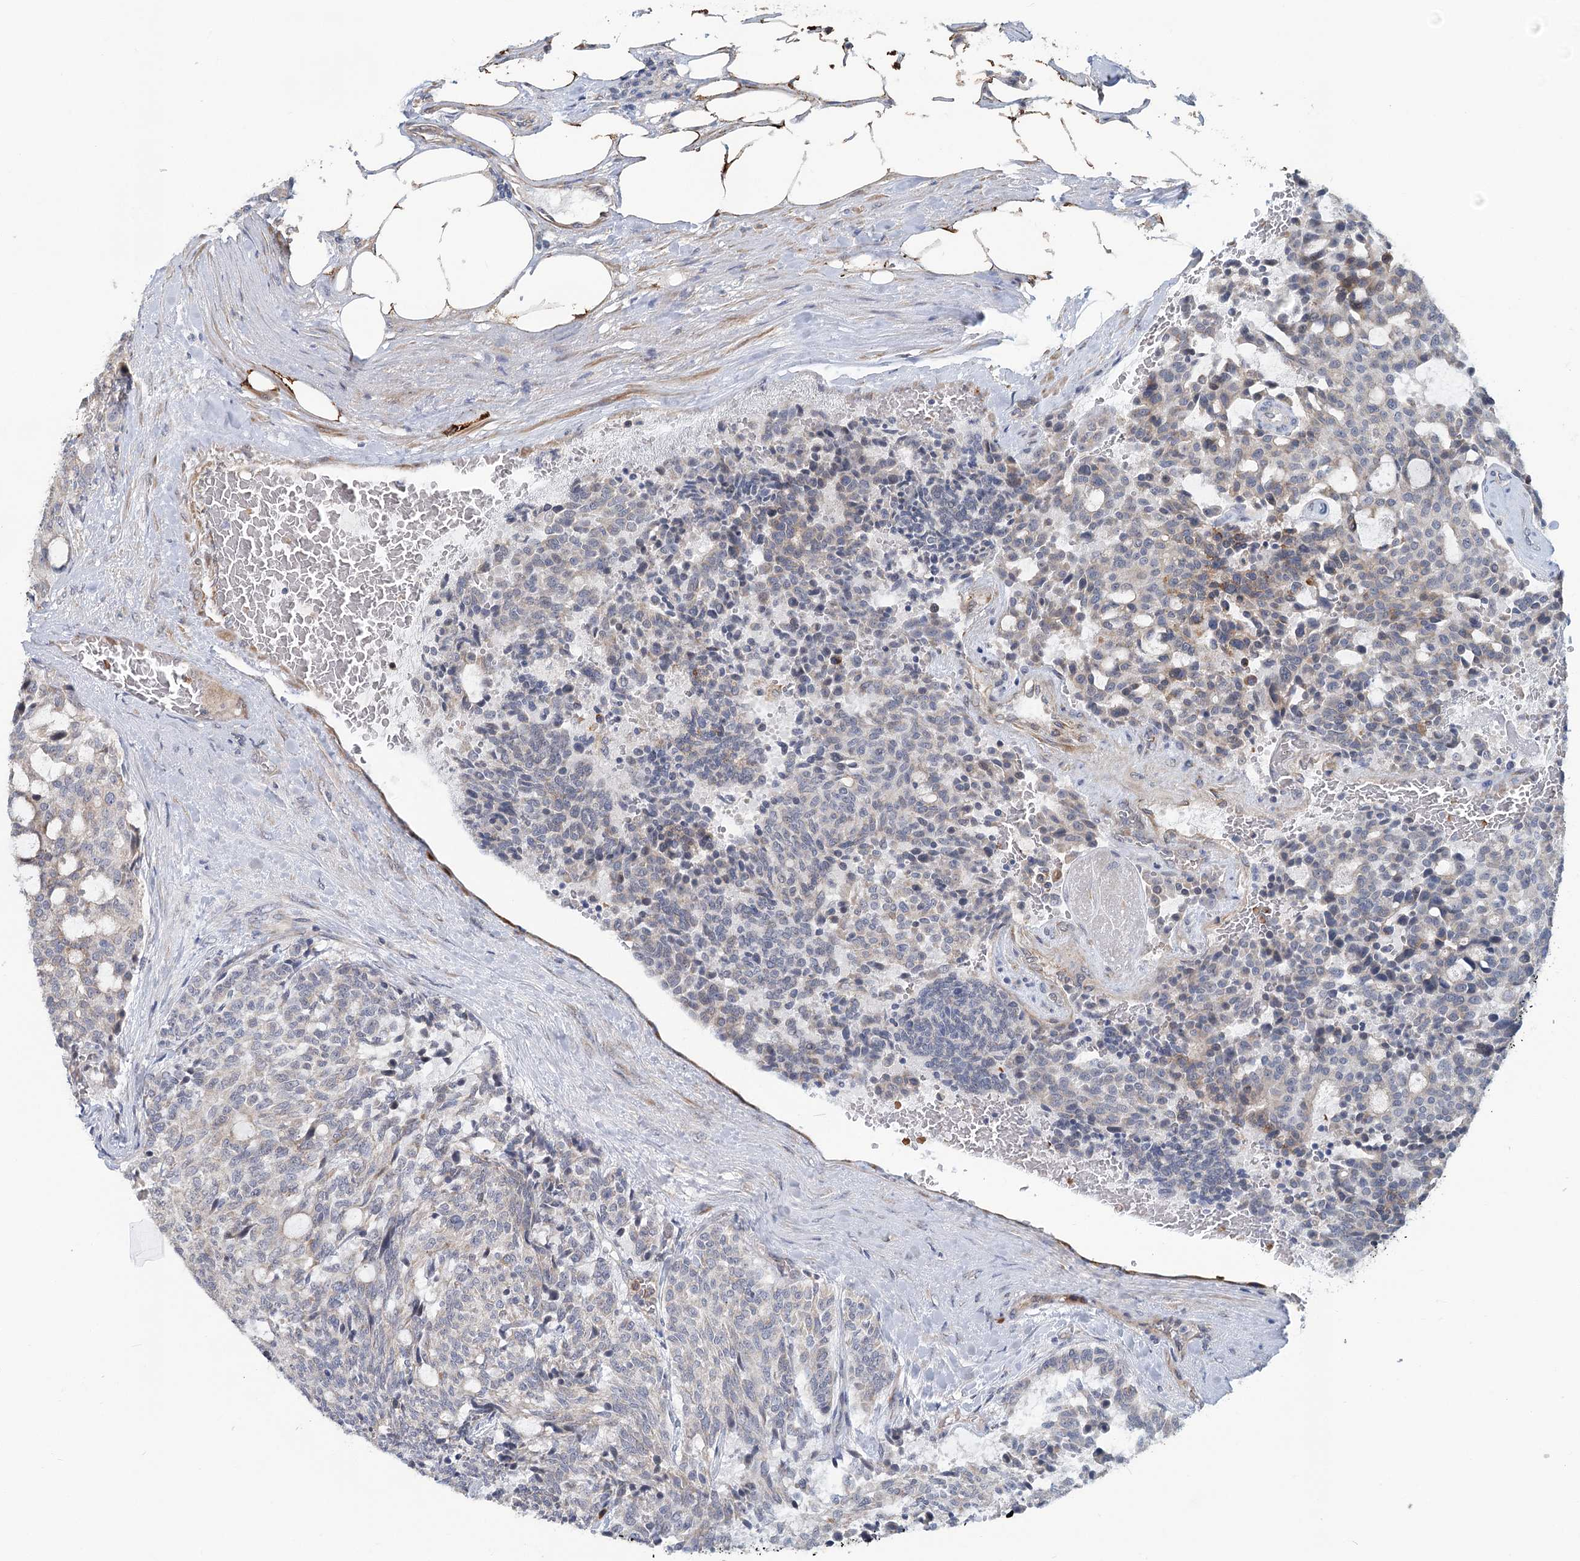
{"staining": {"intensity": "weak", "quantity": "<25%", "location": "cytoplasmic/membranous"}, "tissue": "carcinoid", "cell_type": "Tumor cells", "image_type": "cancer", "snomed": [{"axis": "morphology", "description": "Carcinoid, malignant, NOS"}, {"axis": "topography", "description": "Pancreas"}], "caption": "This photomicrograph is of carcinoid (malignant) stained with immunohistochemistry (IHC) to label a protein in brown with the nuclei are counter-stained blue. There is no expression in tumor cells. (Brightfield microscopy of DAB IHC at high magnification).", "gene": "CIB4", "patient": {"sex": "female", "age": 54}}